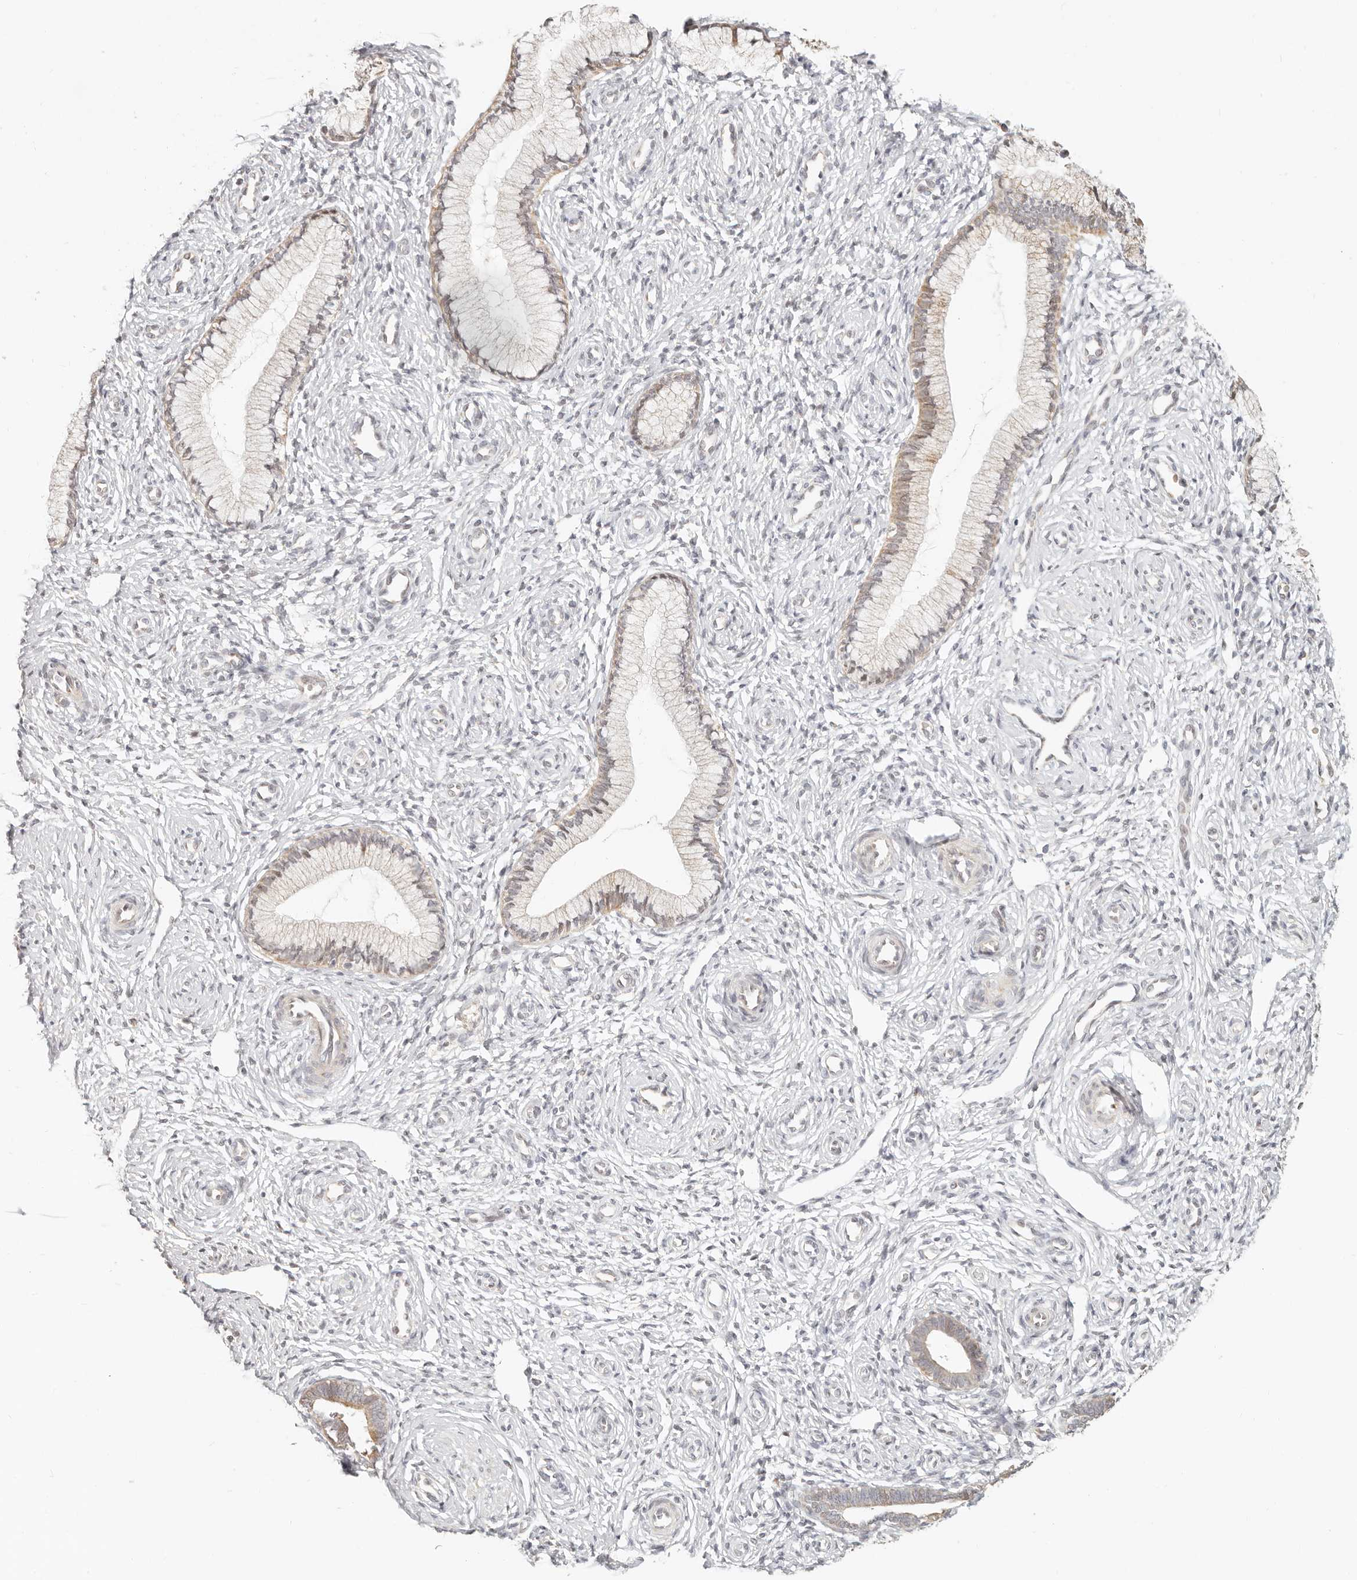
{"staining": {"intensity": "weak", "quantity": ">75%", "location": "cytoplasmic/membranous"}, "tissue": "cervix", "cell_type": "Glandular cells", "image_type": "normal", "snomed": [{"axis": "morphology", "description": "Normal tissue, NOS"}, {"axis": "topography", "description": "Cervix"}], "caption": "An image showing weak cytoplasmic/membranous expression in approximately >75% of glandular cells in unremarkable cervix, as visualized by brown immunohistochemical staining.", "gene": "FAM20B", "patient": {"sex": "female", "age": 27}}